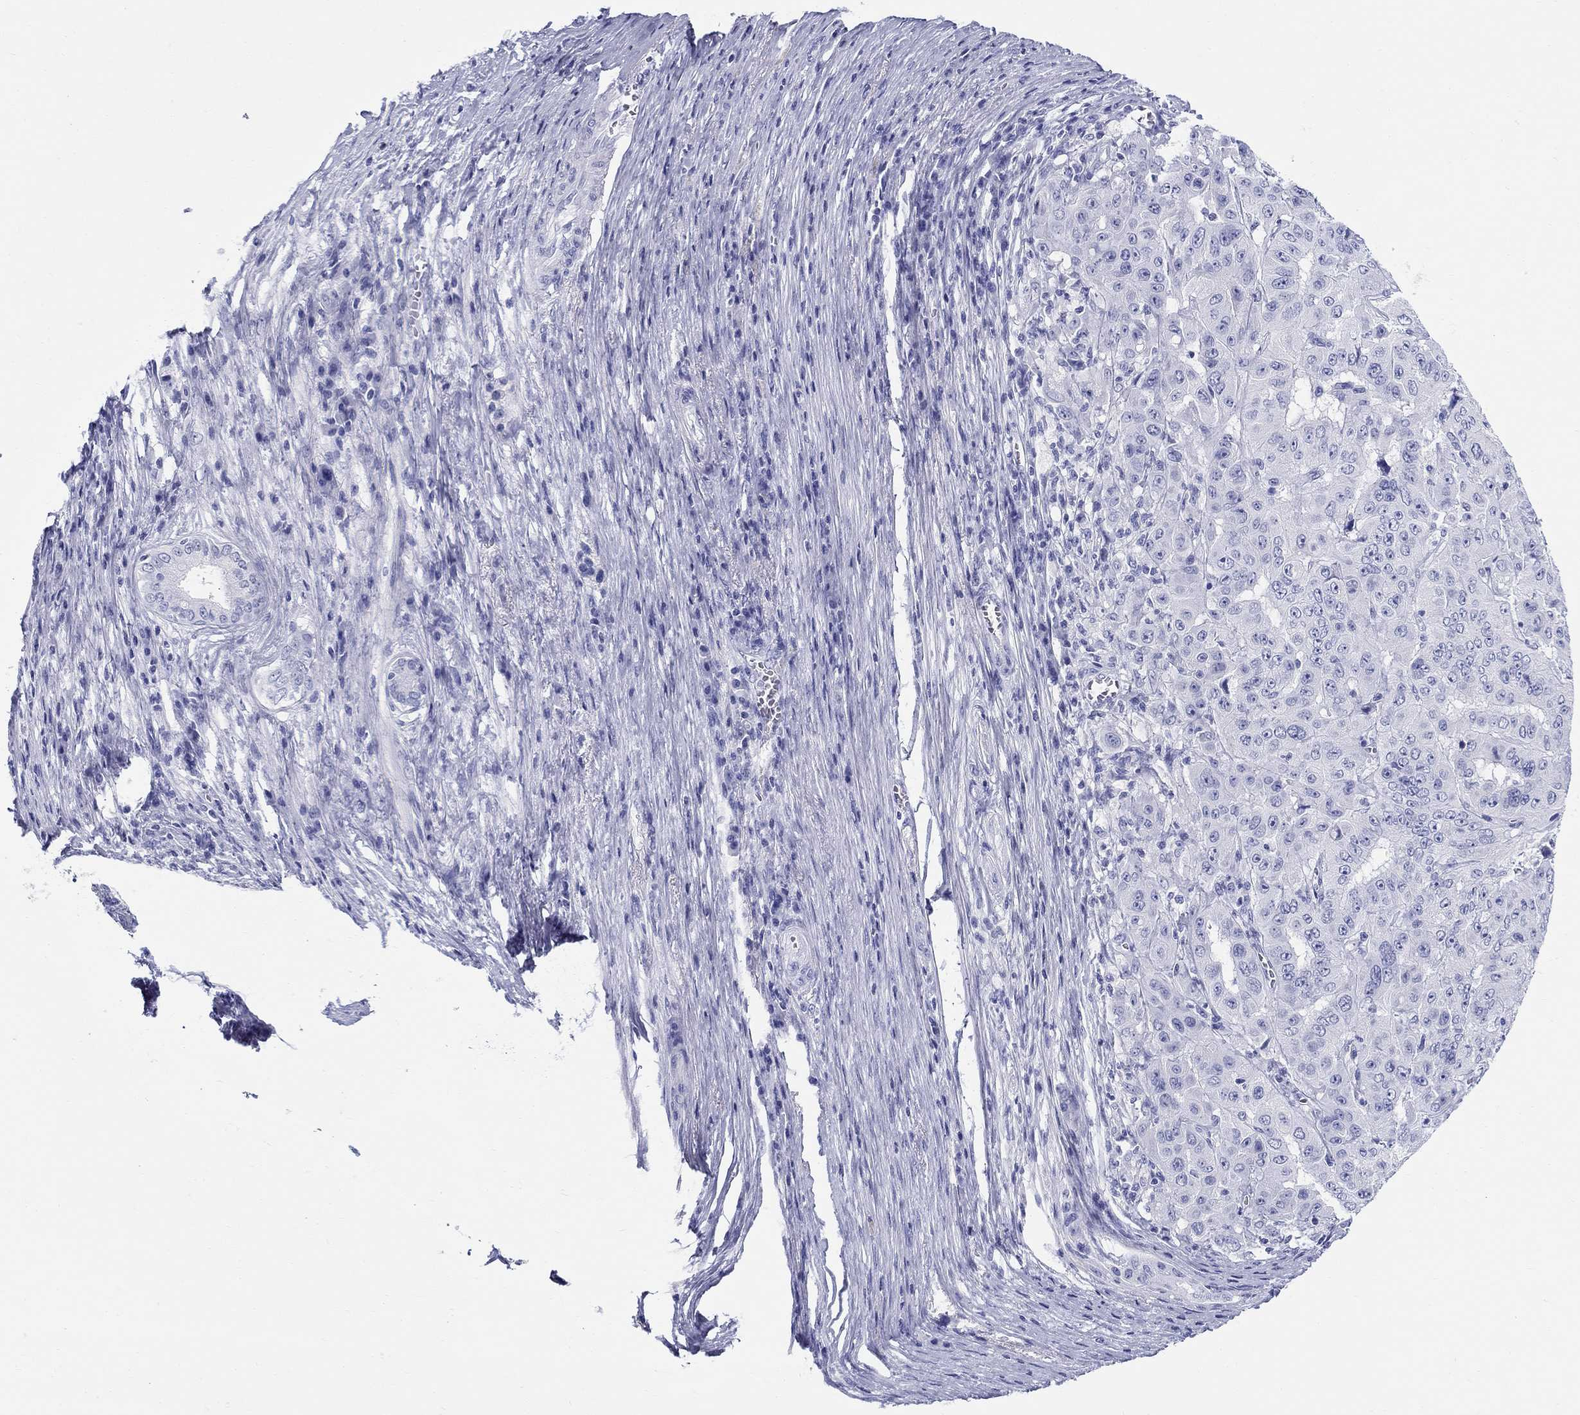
{"staining": {"intensity": "negative", "quantity": "none", "location": "none"}, "tissue": "pancreatic cancer", "cell_type": "Tumor cells", "image_type": "cancer", "snomed": [{"axis": "morphology", "description": "Adenocarcinoma, NOS"}, {"axis": "topography", "description": "Pancreas"}], "caption": "There is no significant expression in tumor cells of adenocarcinoma (pancreatic). The staining is performed using DAB brown chromogen with nuclei counter-stained in using hematoxylin.", "gene": "LAMP5", "patient": {"sex": "male", "age": 63}}